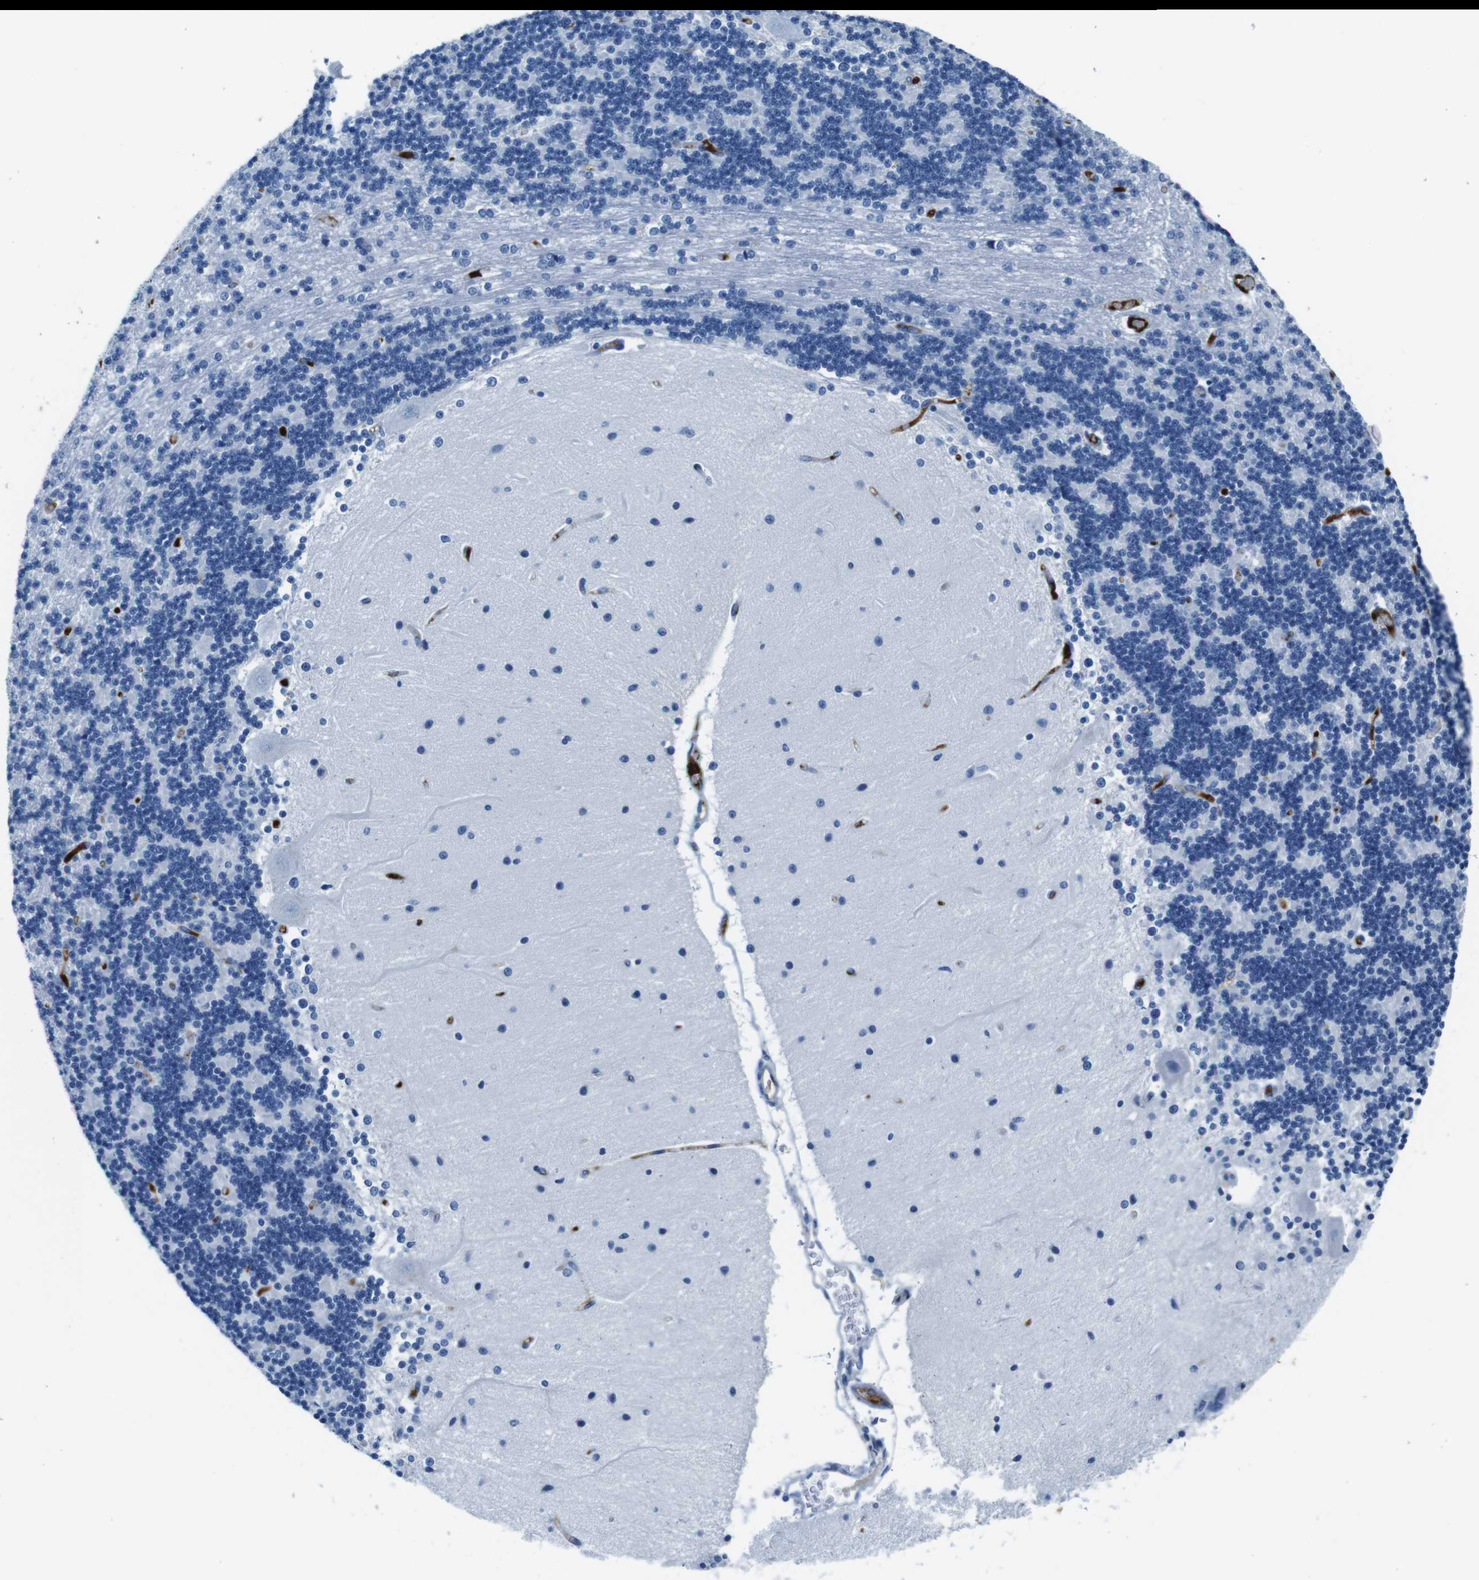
{"staining": {"intensity": "negative", "quantity": "none", "location": "none"}, "tissue": "cerebellum", "cell_type": "Cells in granular layer", "image_type": "normal", "snomed": [{"axis": "morphology", "description": "Normal tissue, NOS"}, {"axis": "topography", "description": "Cerebellum"}], "caption": "An immunohistochemistry histopathology image of normal cerebellum is shown. There is no staining in cells in granular layer of cerebellum. (DAB immunohistochemistry visualized using brightfield microscopy, high magnification).", "gene": "IGKC", "patient": {"sex": "female", "age": 54}}